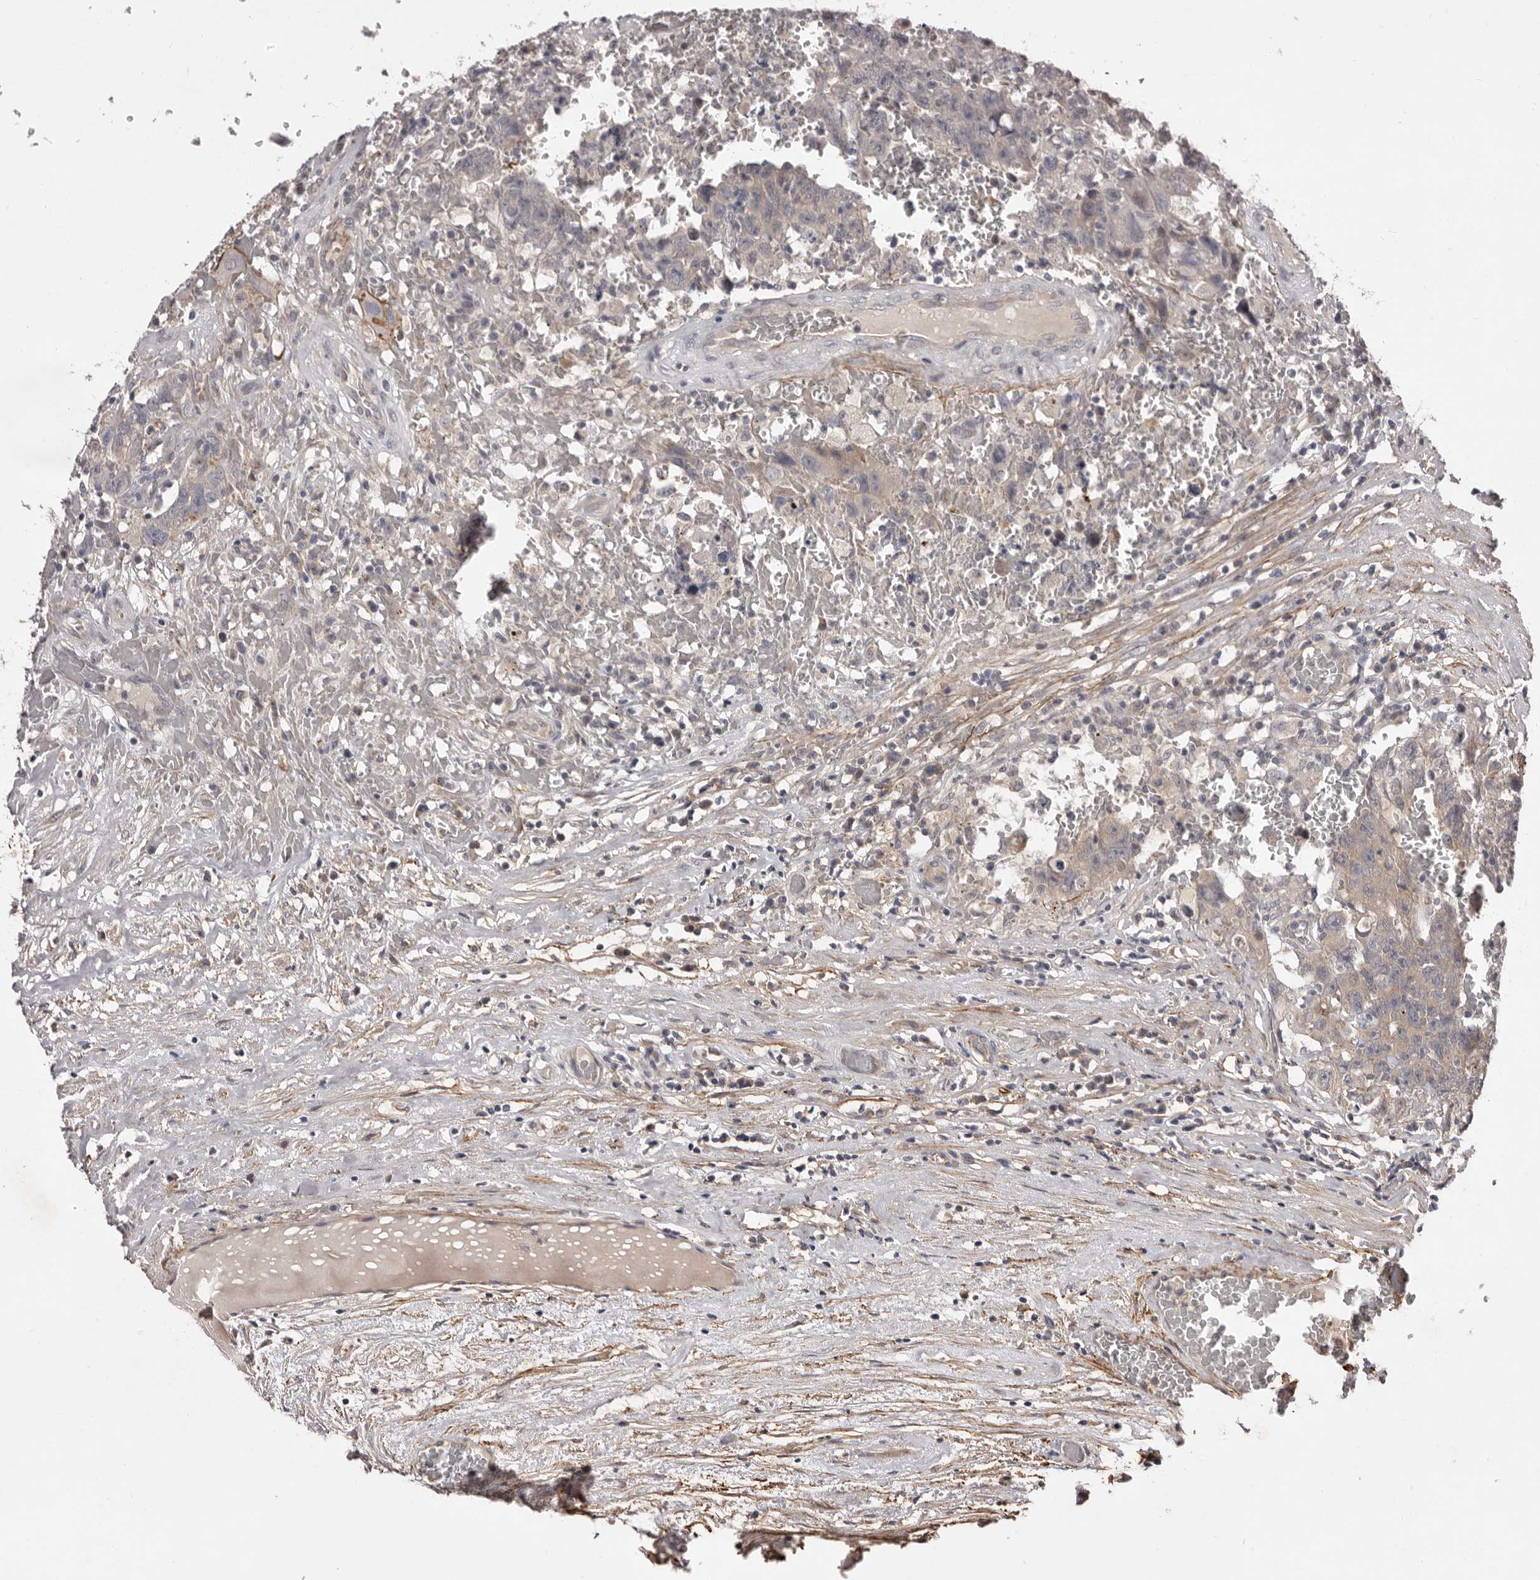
{"staining": {"intensity": "weak", "quantity": "<25%", "location": "cytoplasmic/membranous"}, "tissue": "testis cancer", "cell_type": "Tumor cells", "image_type": "cancer", "snomed": [{"axis": "morphology", "description": "Carcinoma, Embryonal, NOS"}, {"axis": "topography", "description": "Testis"}], "caption": "An IHC photomicrograph of embryonal carcinoma (testis) is shown. There is no staining in tumor cells of embryonal carcinoma (testis). The staining was performed using DAB to visualize the protein expression in brown, while the nuclei were stained in blue with hematoxylin (Magnification: 20x).", "gene": "HBS1L", "patient": {"sex": "male", "age": 26}}